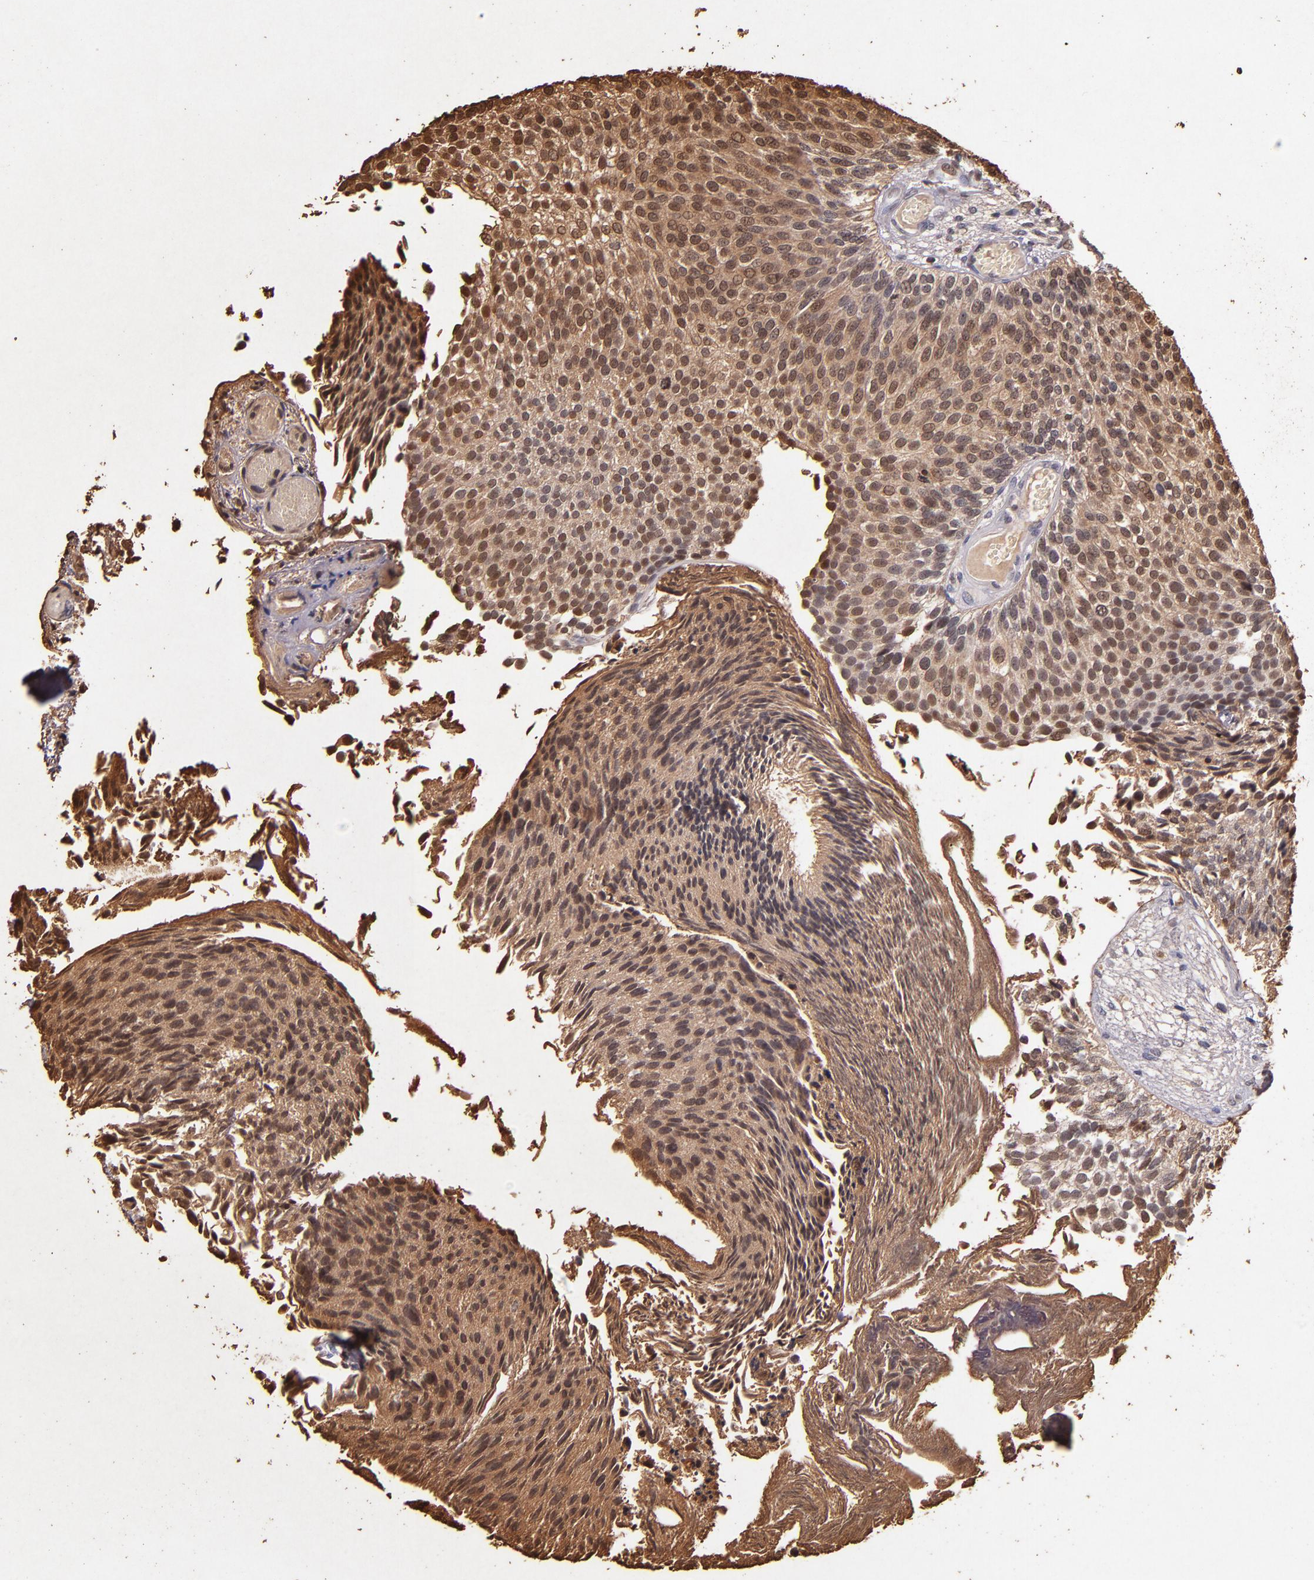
{"staining": {"intensity": "moderate", "quantity": ">75%", "location": "cytoplasmic/membranous,nuclear"}, "tissue": "urothelial cancer", "cell_type": "Tumor cells", "image_type": "cancer", "snomed": [{"axis": "morphology", "description": "Urothelial carcinoma, Low grade"}, {"axis": "topography", "description": "Urinary bladder"}], "caption": "Immunohistochemical staining of urothelial cancer exhibits medium levels of moderate cytoplasmic/membranous and nuclear positivity in approximately >75% of tumor cells.", "gene": "S100A6", "patient": {"sex": "male", "age": 84}}